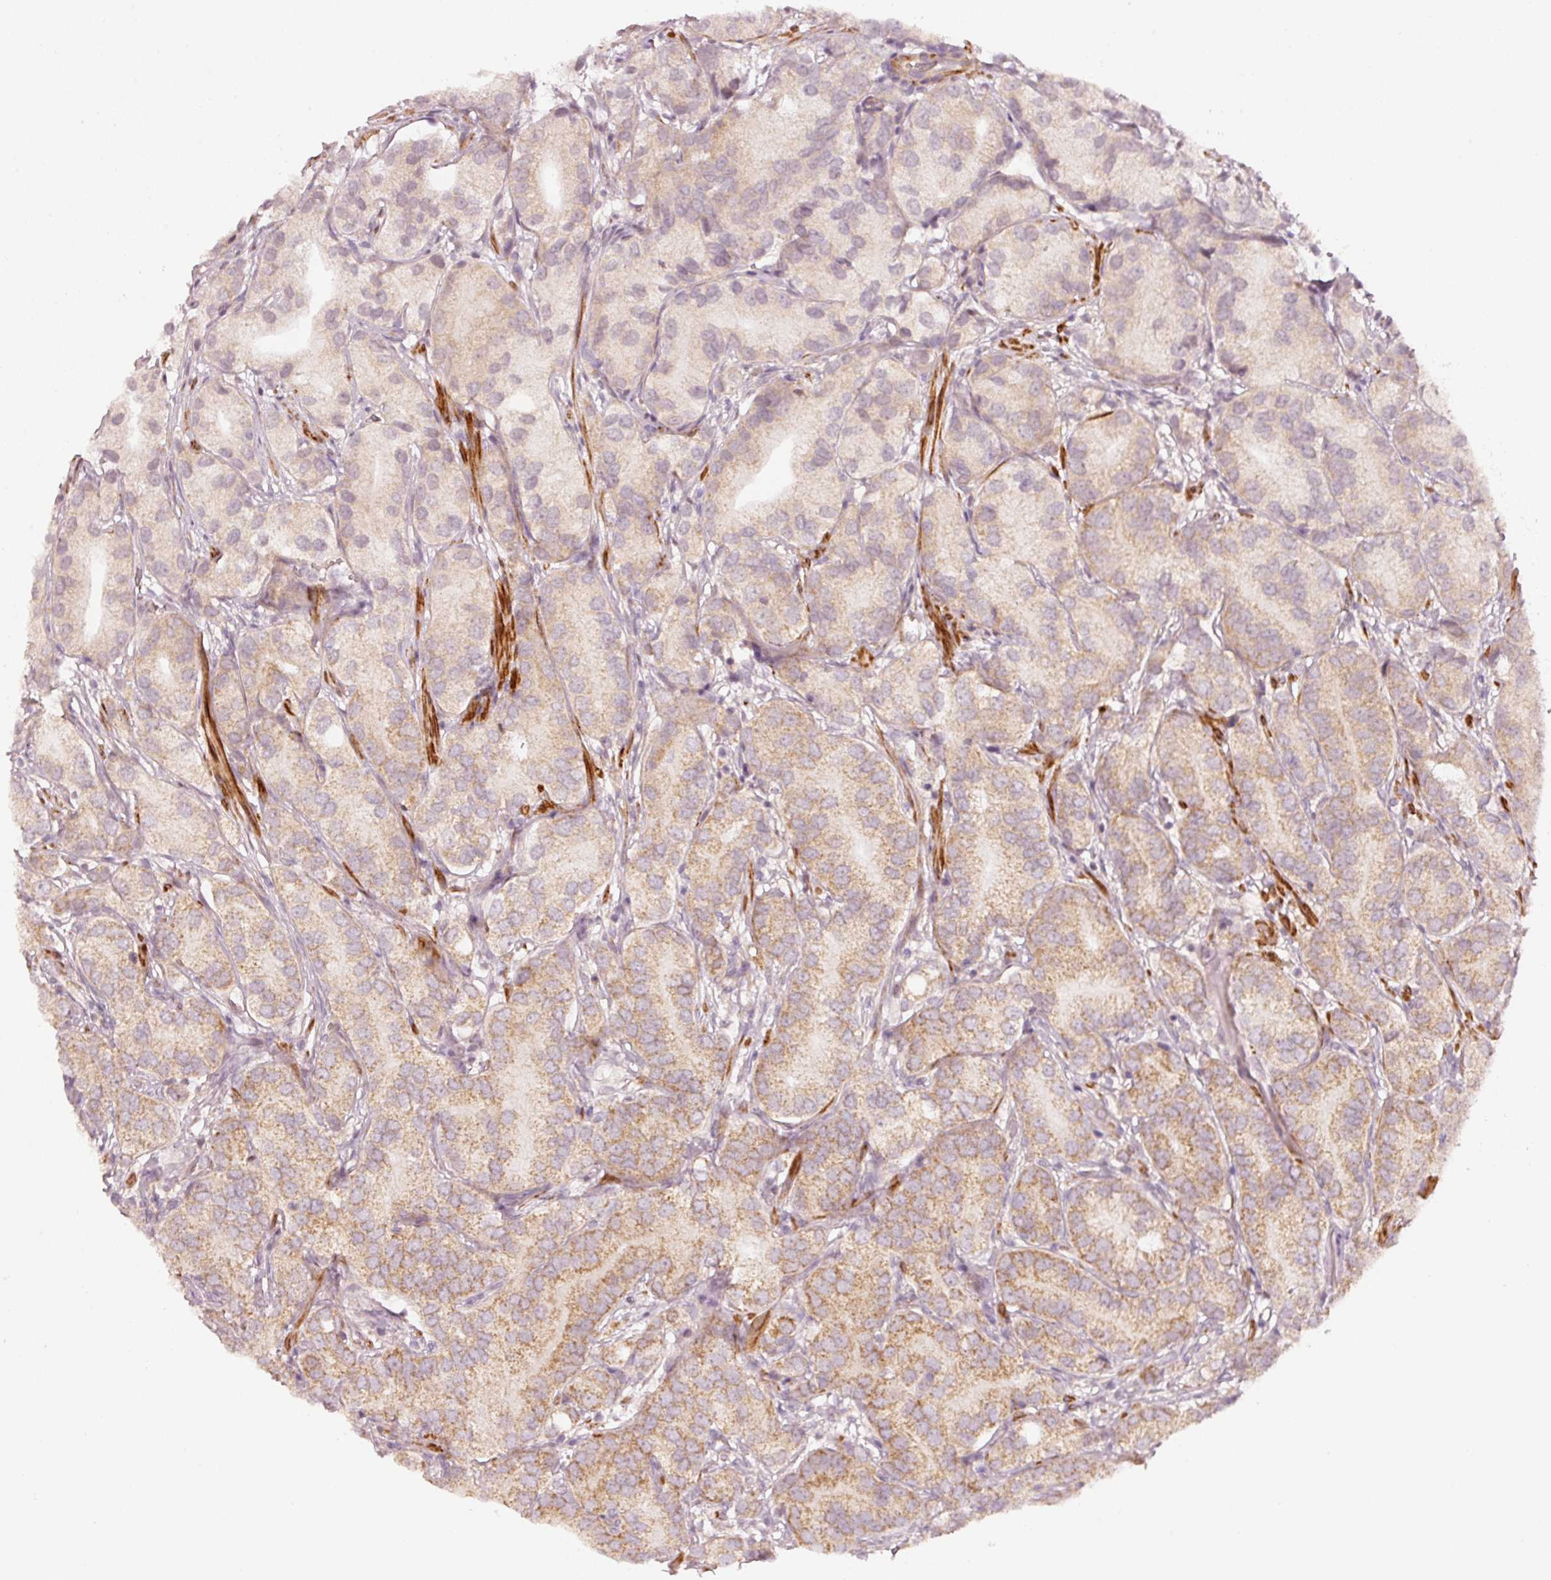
{"staining": {"intensity": "moderate", "quantity": "25%-75%", "location": "cytoplasmic/membranous"}, "tissue": "prostate cancer", "cell_type": "Tumor cells", "image_type": "cancer", "snomed": [{"axis": "morphology", "description": "Adenocarcinoma, High grade"}, {"axis": "topography", "description": "Prostate"}], "caption": "This is an image of immunohistochemistry (IHC) staining of prostate cancer (adenocarcinoma (high-grade)), which shows moderate positivity in the cytoplasmic/membranous of tumor cells.", "gene": "ARHGAP22", "patient": {"sex": "male", "age": 82}}